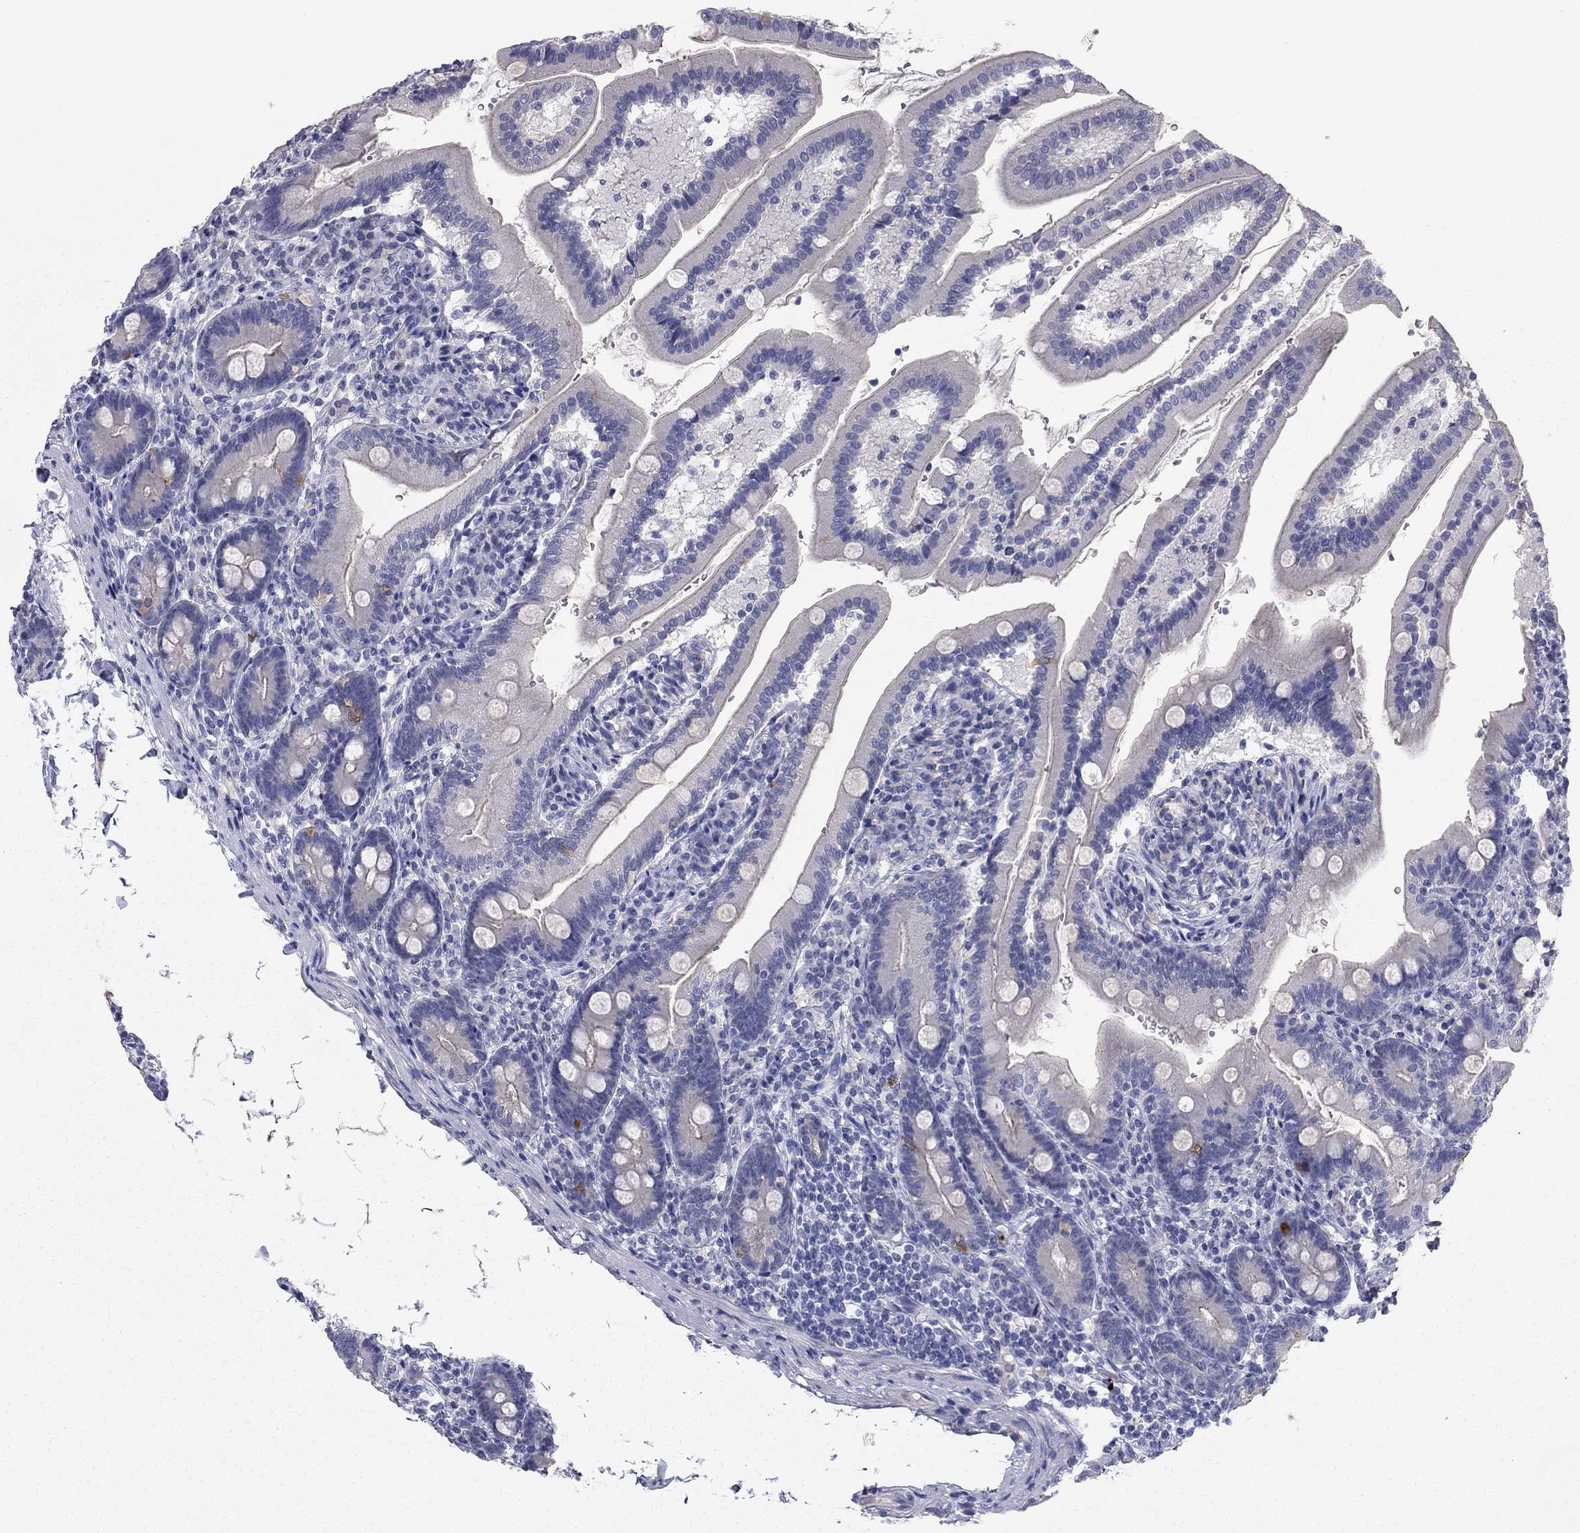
{"staining": {"intensity": "moderate", "quantity": "<25%", "location": "cytoplasmic/membranous"}, "tissue": "duodenum", "cell_type": "Glandular cells", "image_type": "normal", "snomed": [{"axis": "morphology", "description": "Normal tissue, NOS"}, {"axis": "topography", "description": "Duodenum"}], "caption": "A brown stain highlights moderate cytoplasmic/membranous staining of a protein in glandular cells of normal duodenum.", "gene": "CNTNAP4", "patient": {"sex": "female", "age": 67}}